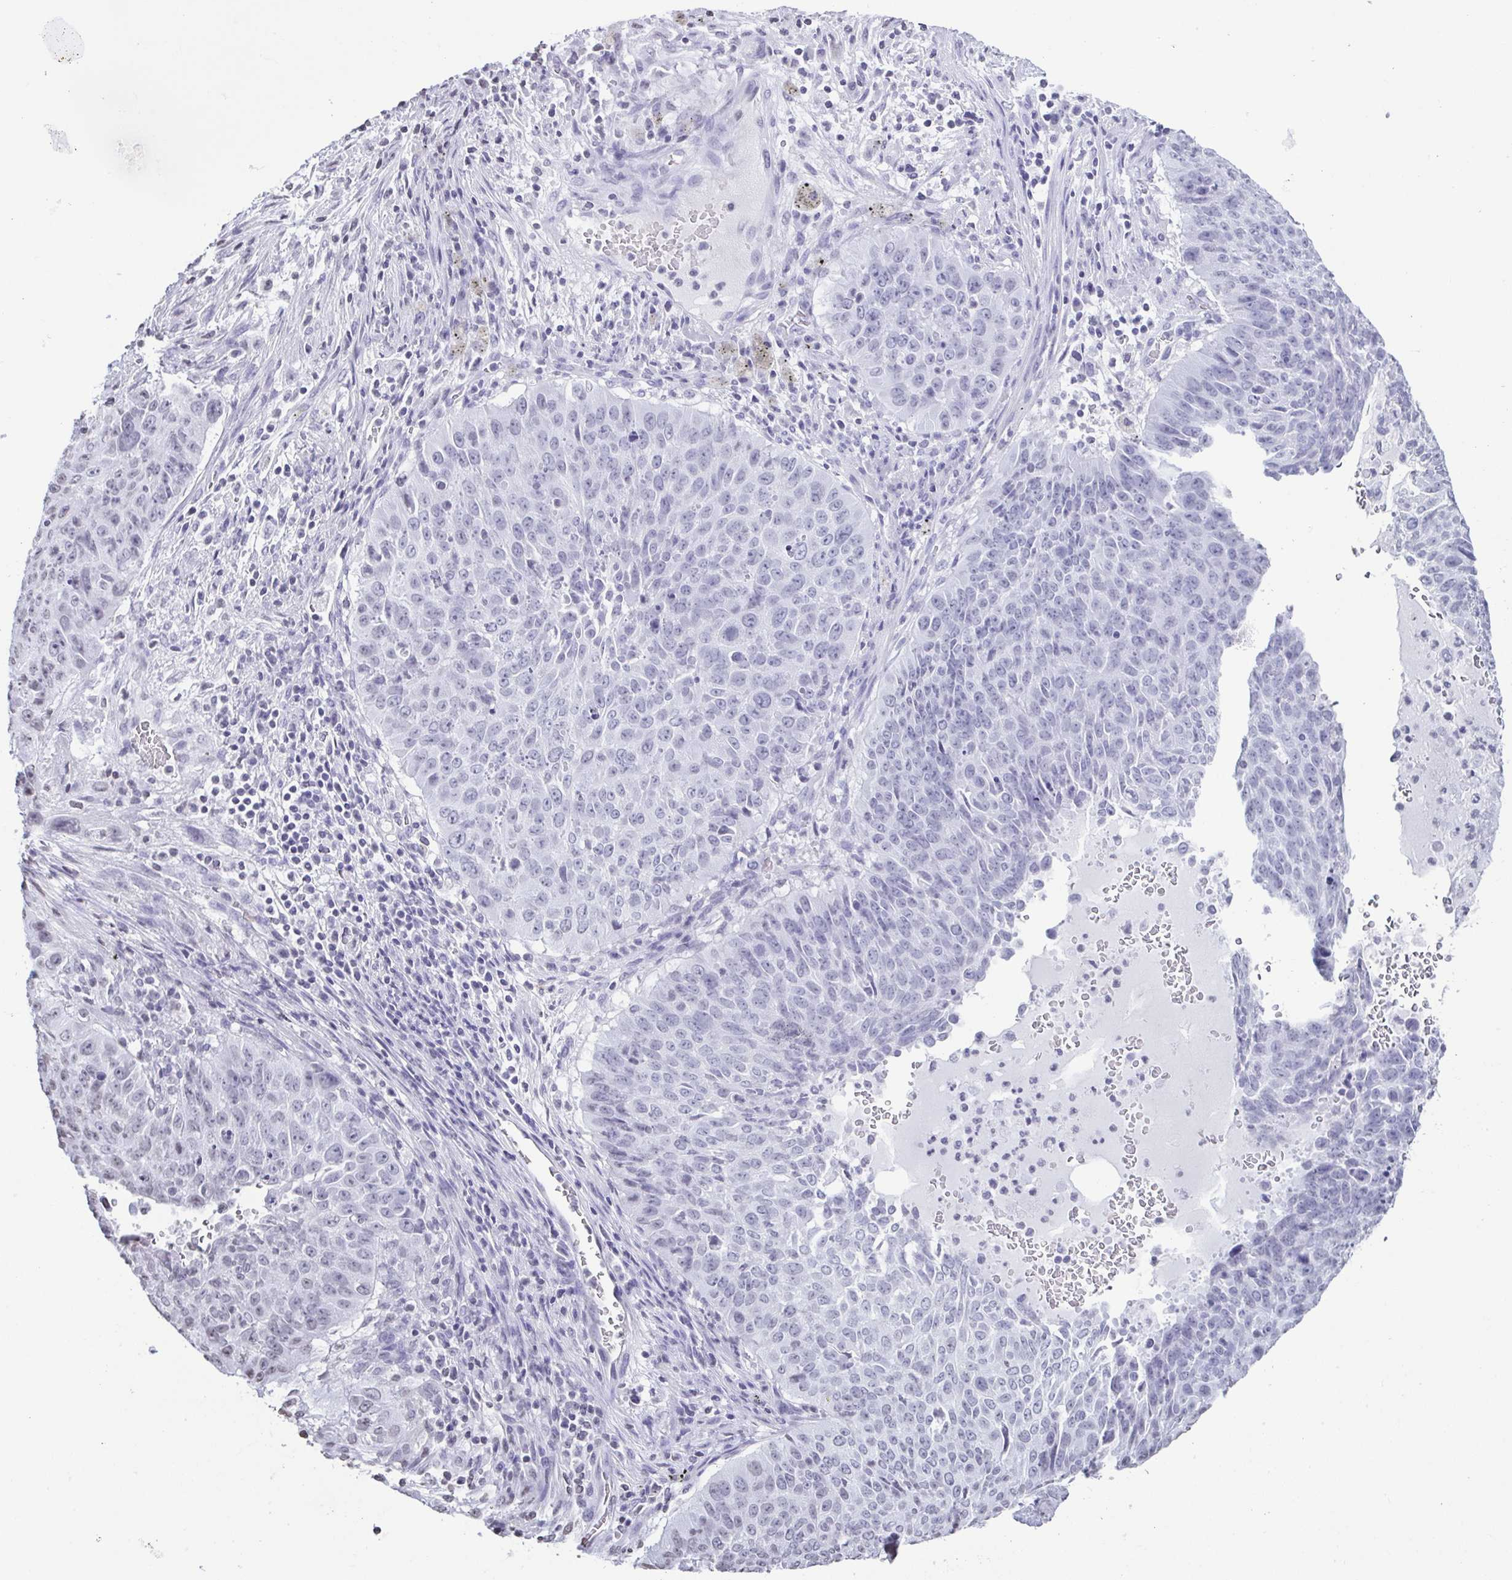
{"staining": {"intensity": "negative", "quantity": "none", "location": "none"}, "tissue": "lung cancer", "cell_type": "Tumor cells", "image_type": "cancer", "snomed": [{"axis": "morphology", "description": "Normal tissue, NOS"}, {"axis": "morphology", "description": "Squamous cell carcinoma, NOS"}, {"axis": "topography", "description": "Bronchus"}, {"axis": "topography", "description": "Lung"}], "caption": "There is no significant staining in tumor cells of lung cancer (squamous cell carcinoma). Brightfield microscopy of IHC stained with DAB (3,3'-diaminobenzidine) (brown) and hematoxylin (blue), captured at high magnification.", "gene": "VCY1B", "patient": {"sex": "male", "age": 64}}